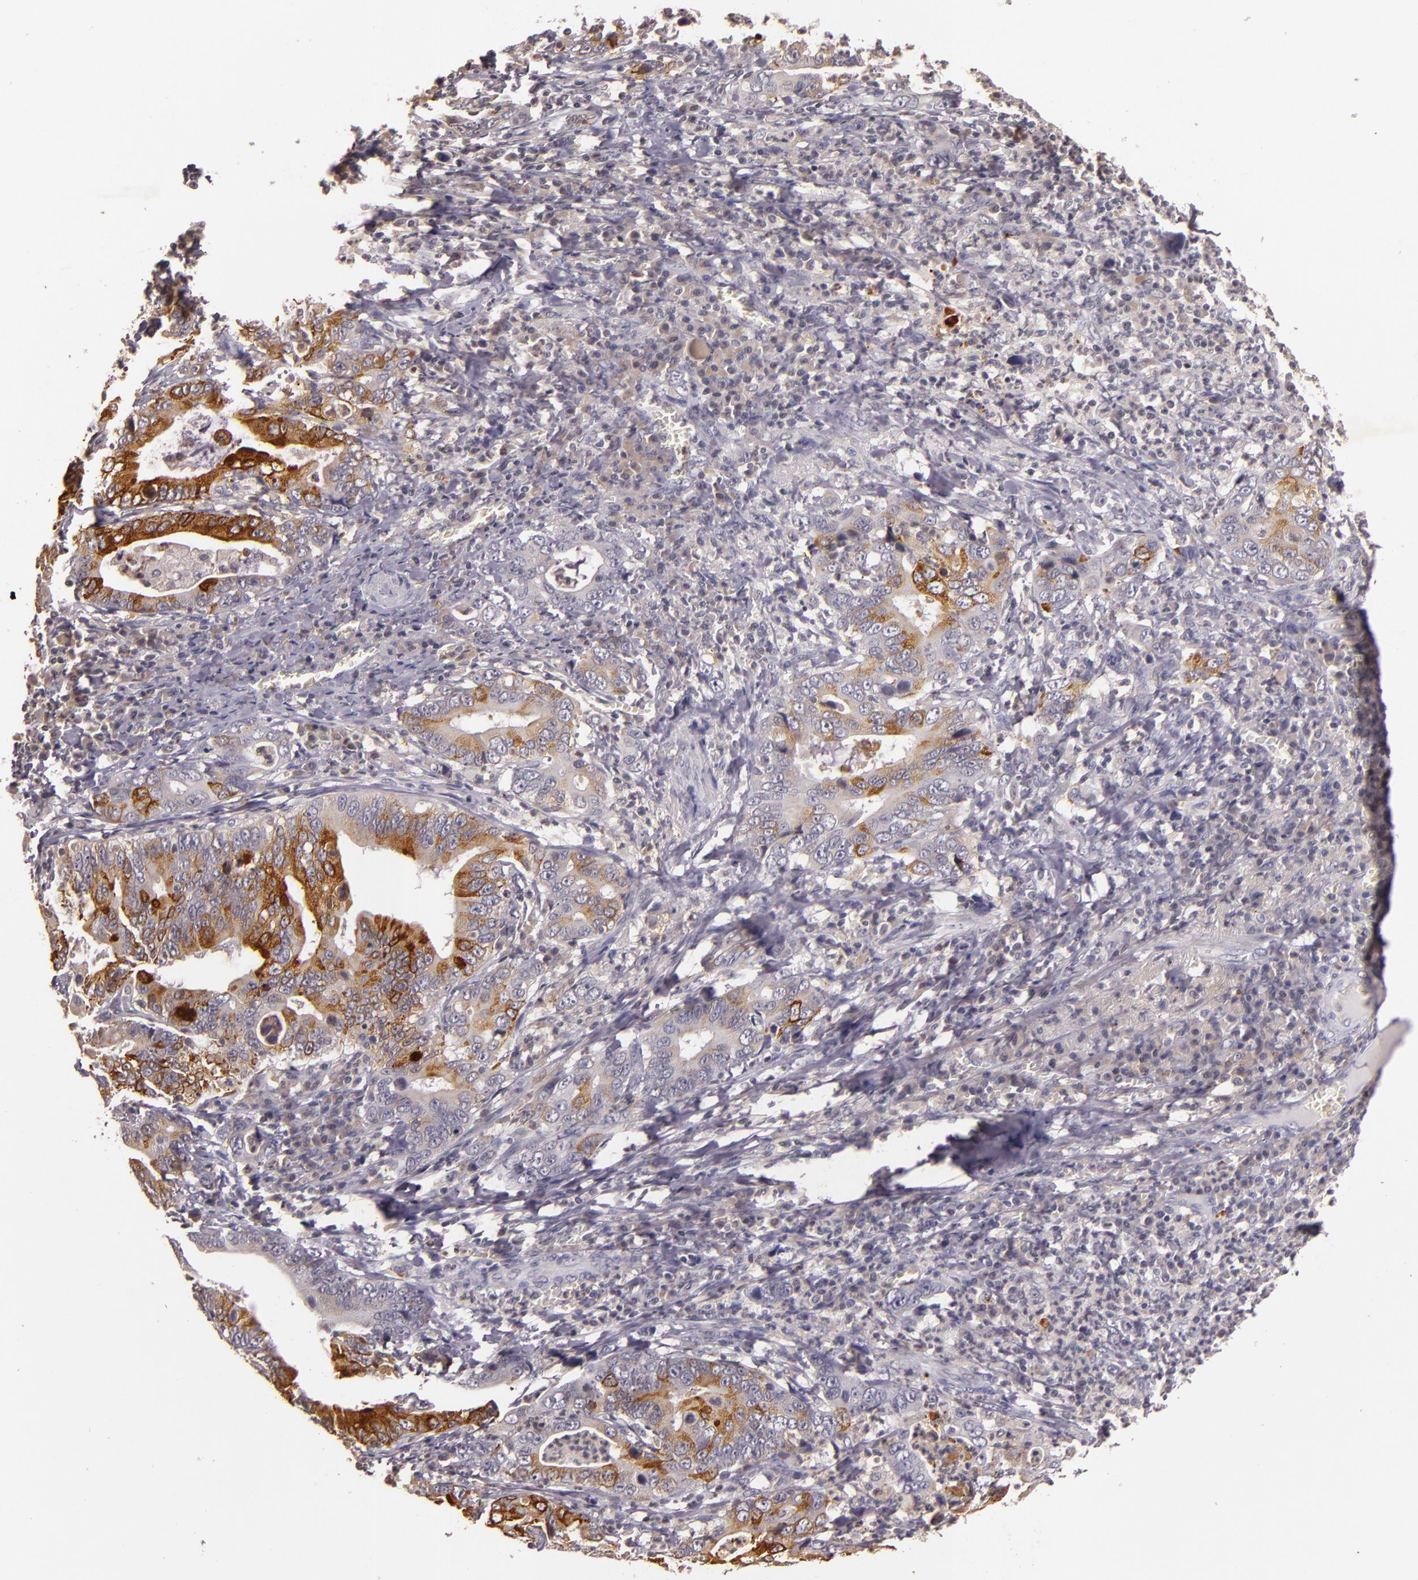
{"staining": {"intensity": "moderate", "quantity": "25%-75%", "location": "cytoplasmic/membranous"}, "tissue": "stomach cancer", "cell_type": "Tumor cells", "image_type": "cancer", "snomed": [{"axis": "morphology", "description": "Adenocarcinoma, NOS"}, {"axis": "topography", "description": "Stomach, upper"}], "caption": "Immunohistochemical staining of human stomach cancer (adenocarcinoma) shows moderate cytoplasmic/membranous protein staining in approximately 25%-75% of tumor cells.", "gene": "TFF1", "patient": {"sex": "male", "age": 63}}